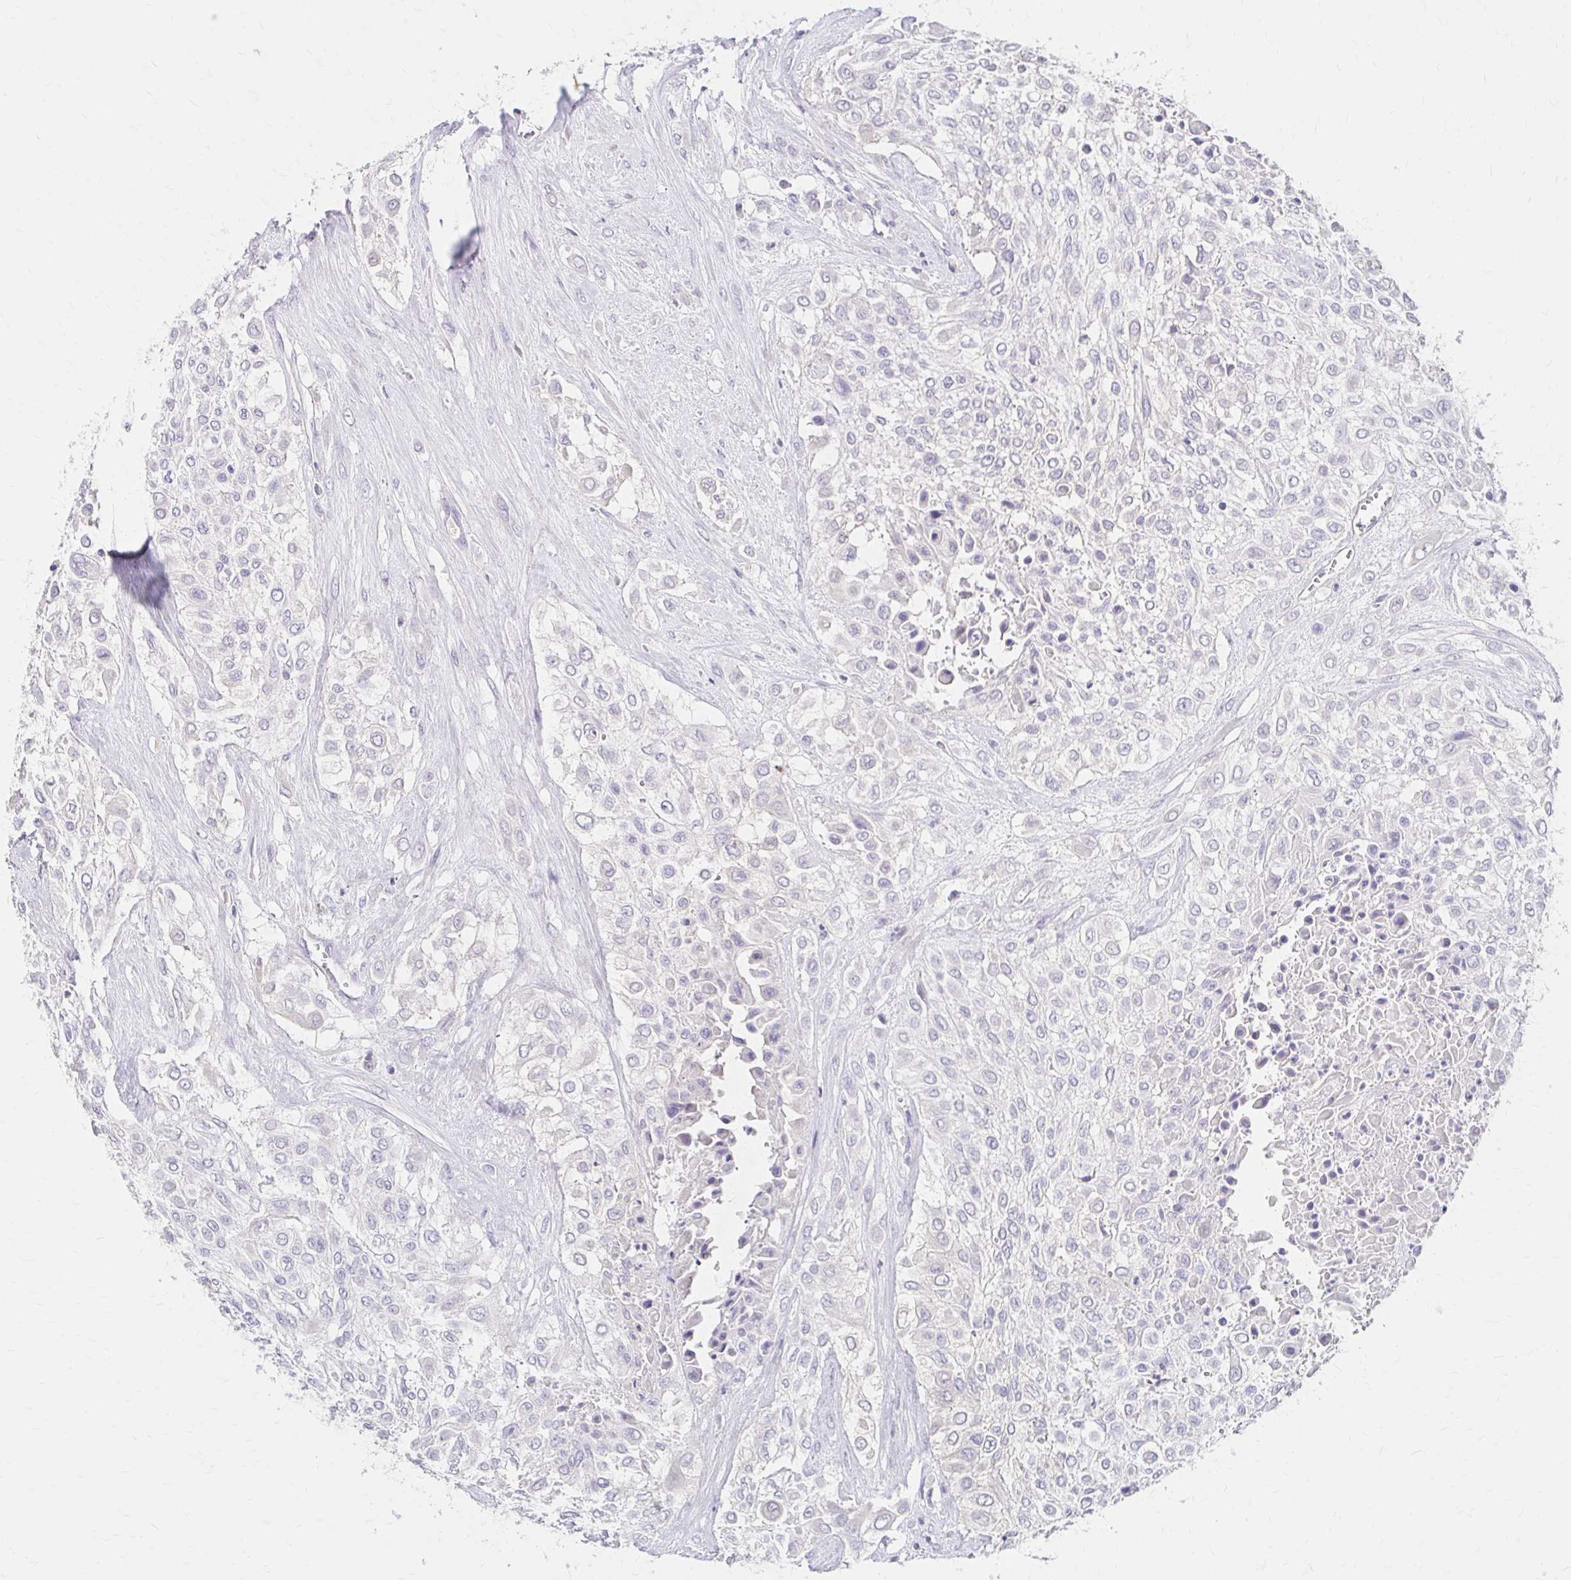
{"staining": {"intensity": "negative", "quantity": "none", "location": "none"}, "tissue": "urothelial cancer", "cell_type": "Tumor cells", "image_type": "cancer", "snomed": [{"axis": "morphology", "description": "Urothelial carcinoma, High grade"}, {"axis": "topography", "description": "Urinary bladder"}], "caption": "A high-resolution histopathology image shows IHC staining of urothelial carcinoma (high-grade), which demonstrates no significant staining in tumor cells.", "gene": "AZGP1", "patient": {"sex": "male", "age": 57}}